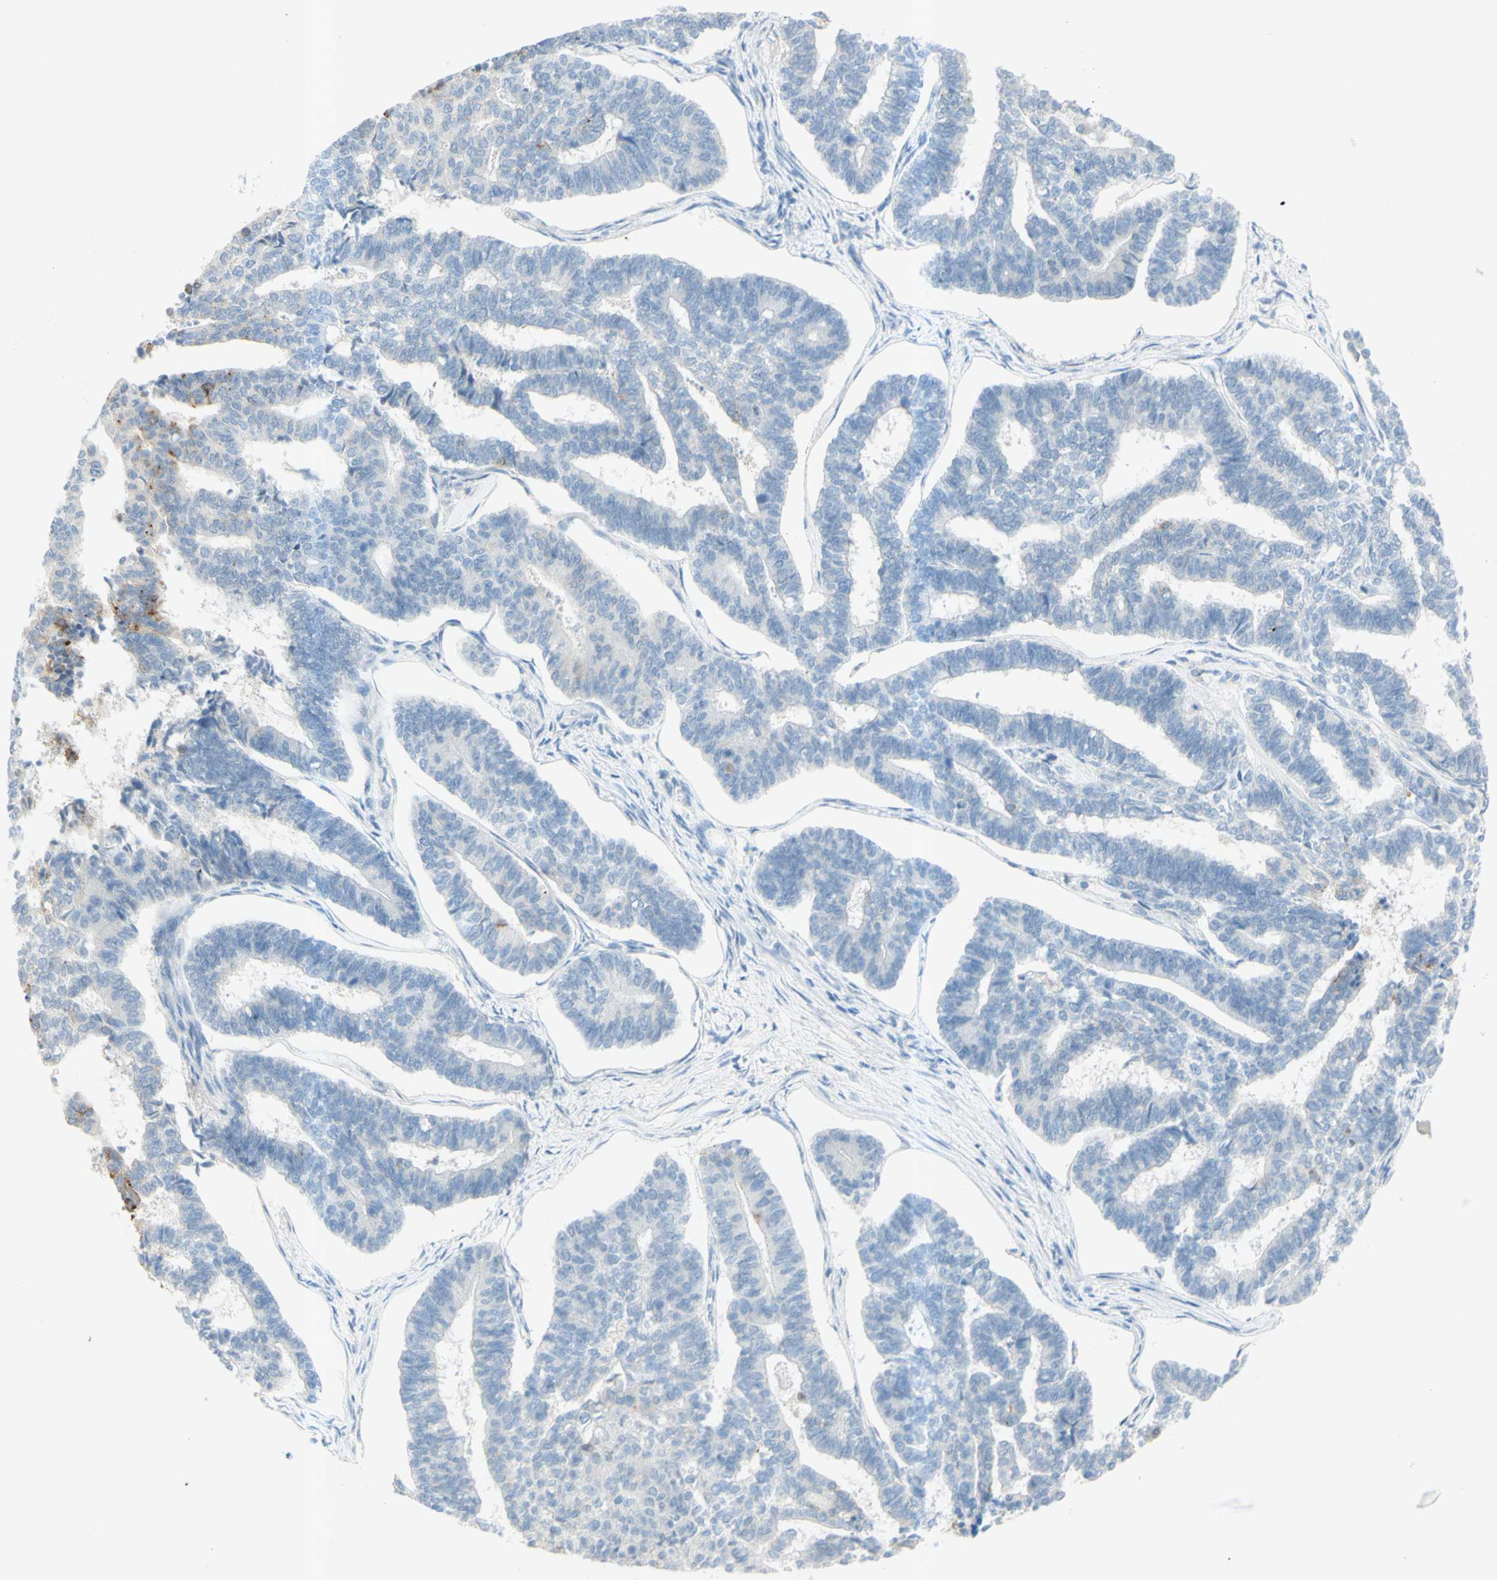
{"staining": {"intensity": "negative", "quantity": "none", "location": "none"}, "tissue": "endometrial cancer", "cell_type": "Tumor cells", "image_type": "cancer", "snomed": [{"axis": "morphology", "description": "Adenocarcinoma, NOS"}, {"axis": "topography", "description": "Endometrium"}], "caption": "Immunohistochemistry (IHC) image of neoplastic tissue: endometrial cancer (adenocarcinoma) stained with DAB (3,3'-diaminobenzidine) displays no significant protein positivity in tumor cells.", "gene": "GDF15", "patient": {"sex": "female", "age": 70}}